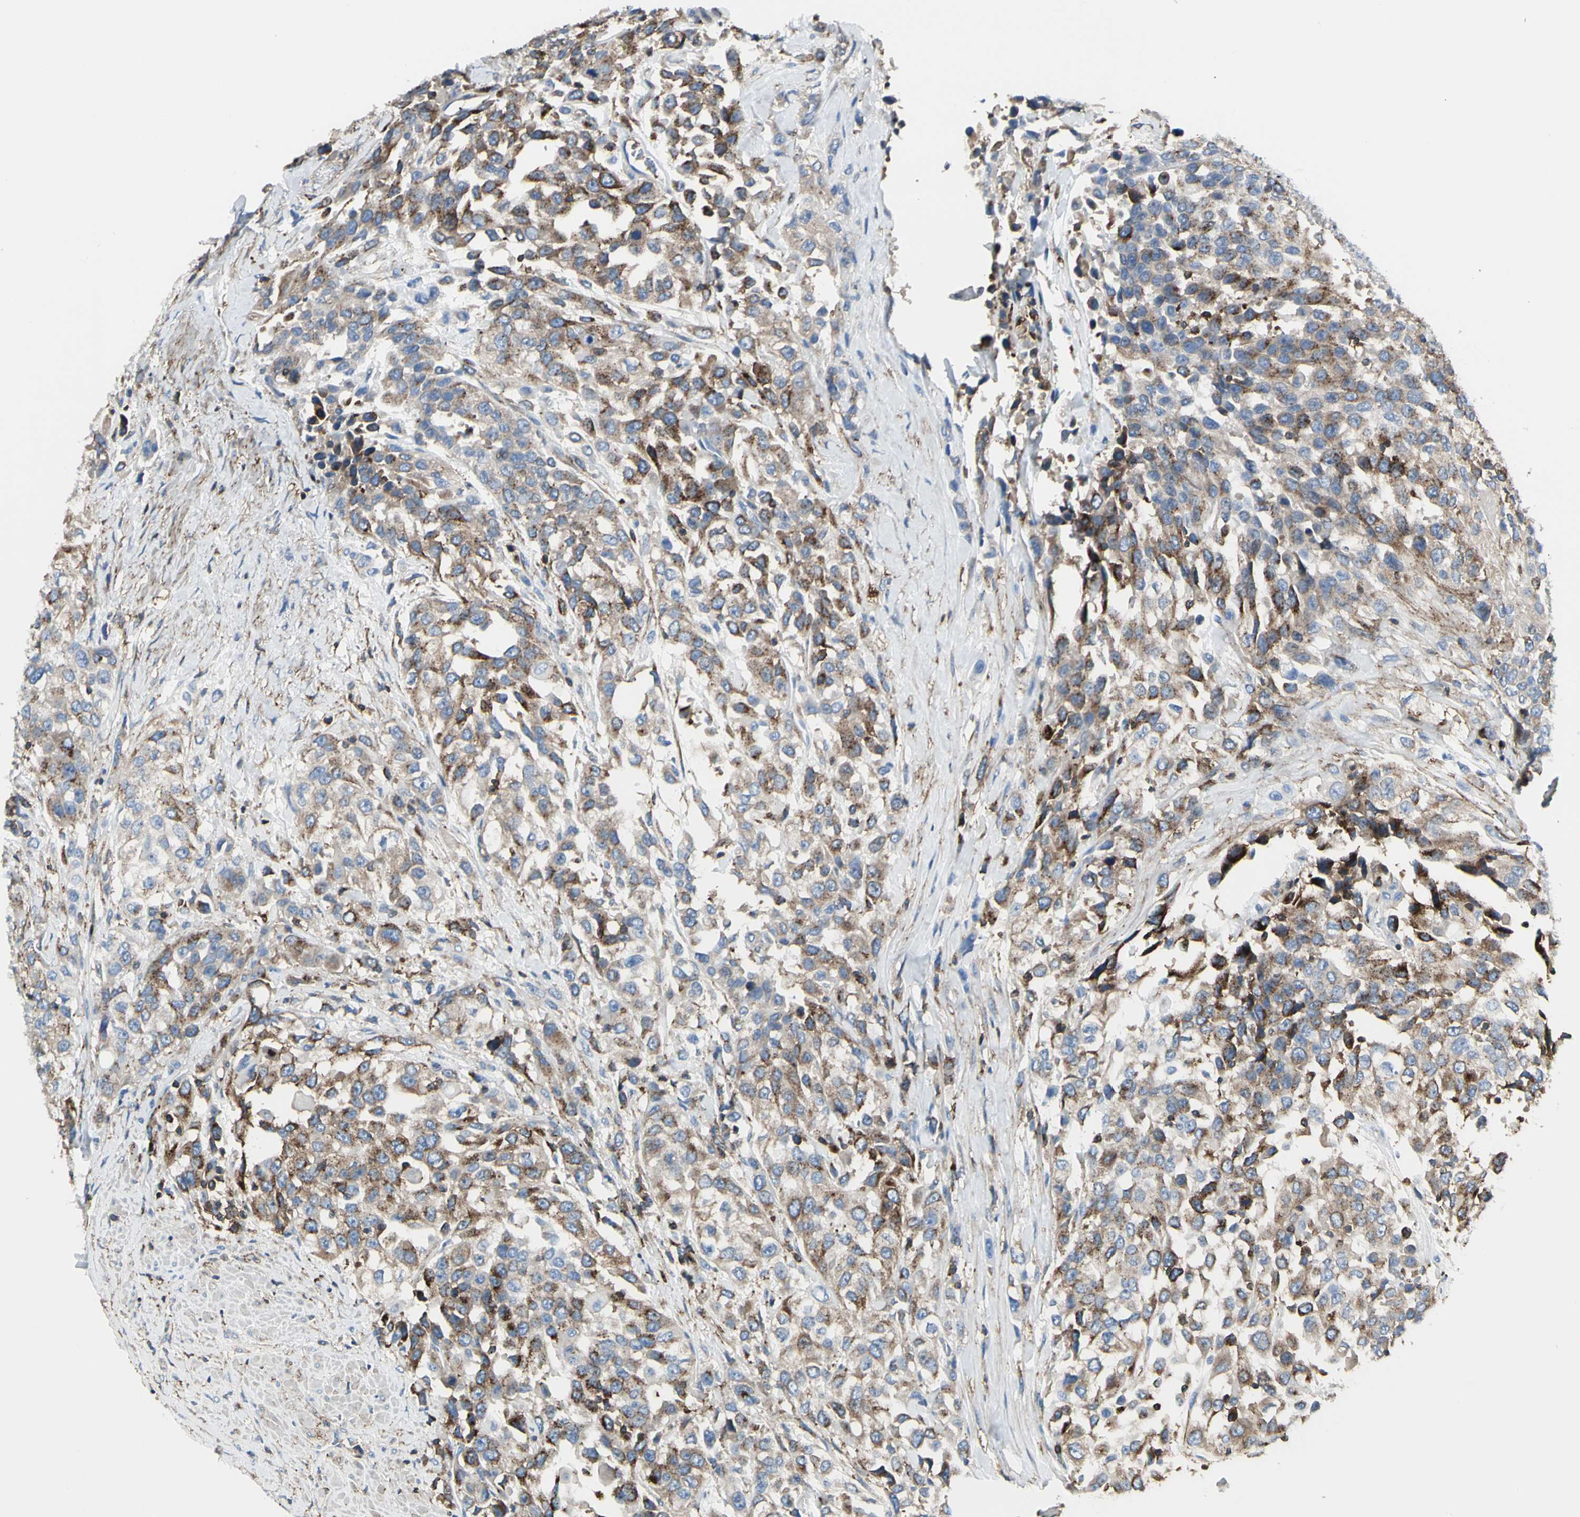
{"staining": {"intensity": "moderate", "quantity": "25%-75%", "location": "cytoplasmic/membranous"}, "tissue": "urothelial cancer", "cell_type": "Tumor cells", "image_type": "cancer", "snomed": [{"axis": "morphology", "description": "Urothelial carcinoma, High grade"}, {"axis": "topography", "description": "Urinary bladder"}], "caption": "Brown immunohistochemical staining in urothelial cancer demonstrates moderate cytoplasmic/membranous staining in approximately 25%-75% of tumor cells. Using DAB (3,3'-diaminobenzidine) (brown) and hematoxylin (blue) stains, captured at high magnification using brightfield microscopy.", "gene": "CLEC2B", "patient": {"sex": "female", "age": 80}}